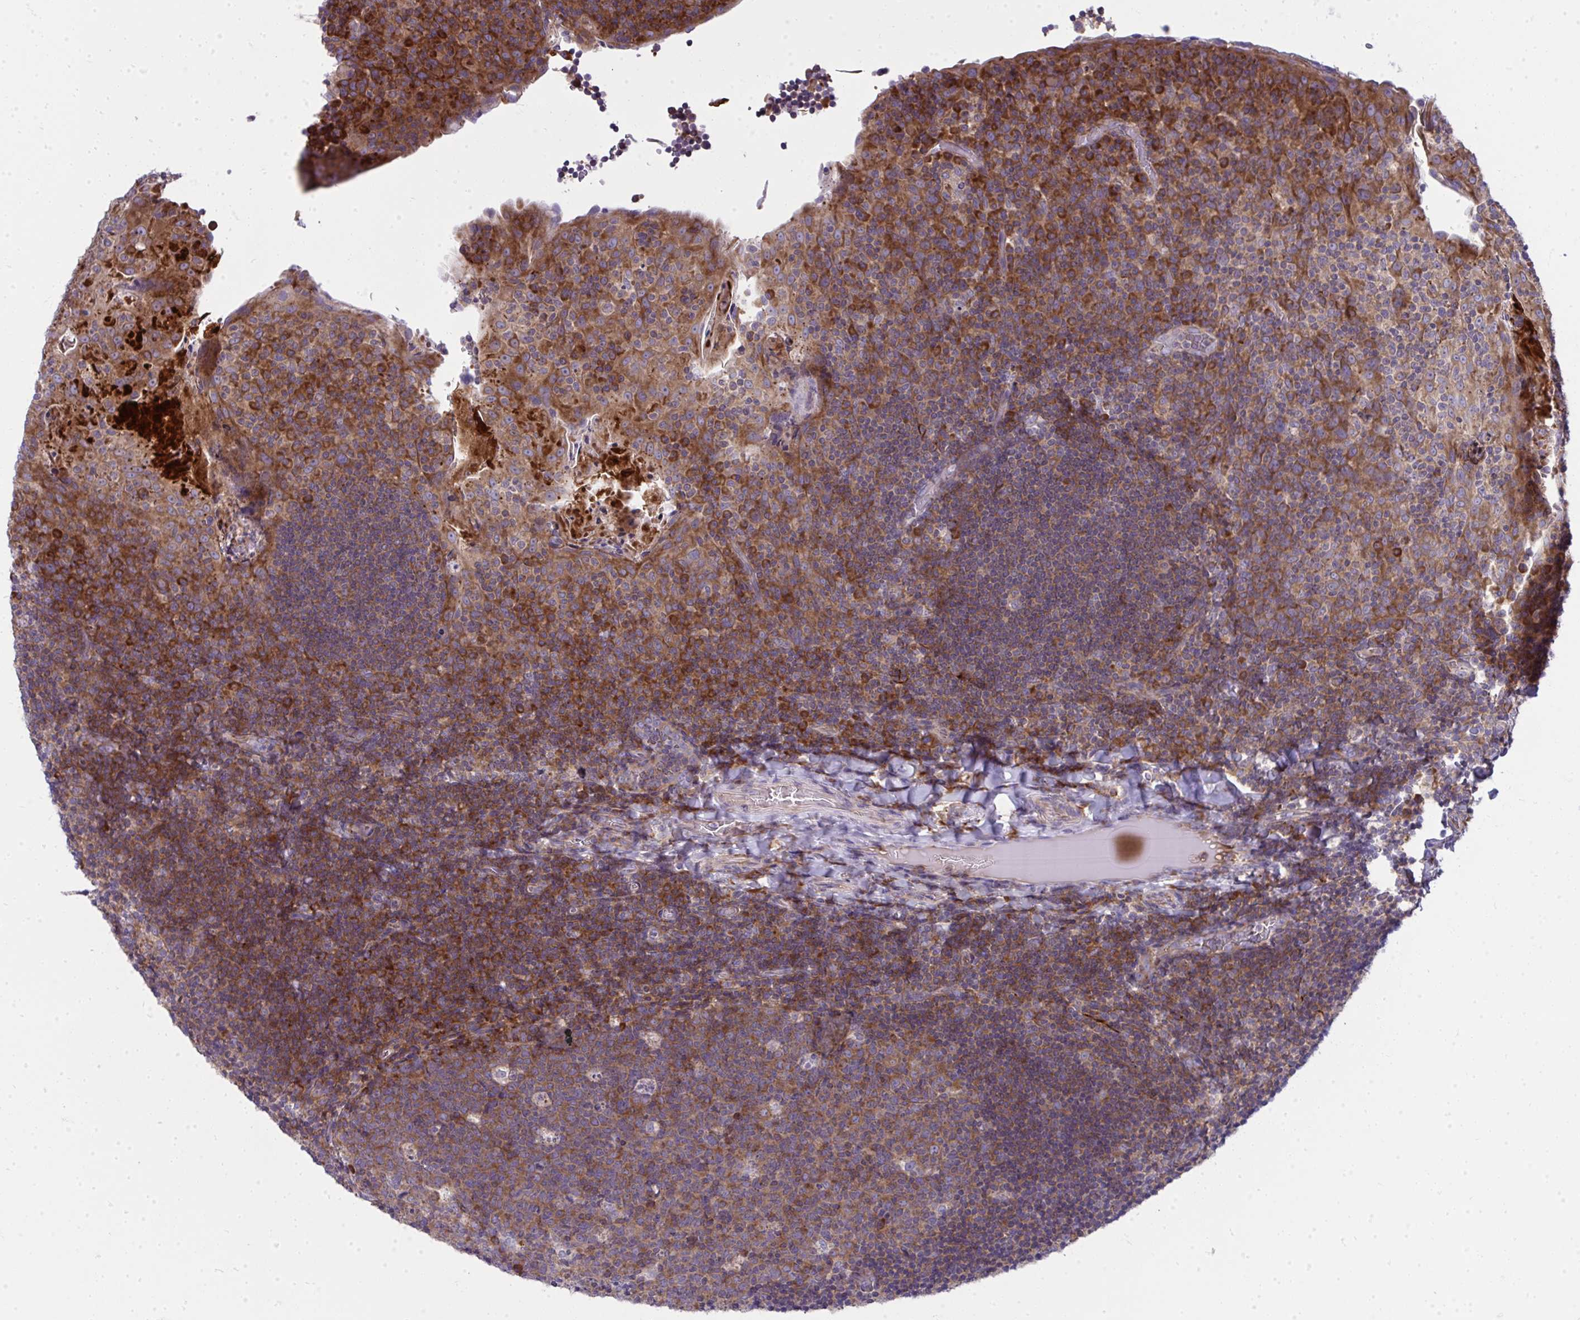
{"staining": {"intensity": "moderate", "quantity": ">75%", "location": "cytoplasmic/membranous"}, "tissue": "tonsil", "cell_type": "Germinal center cells", "image_type": "normal", "snomed": [{"axis": "morphology", "description": "Normal tissue, NOS"}, {"axis": "topography", "description": "Tonsil"}], "caption": "Immunohistochemistry (IHC) photomicrograph of unremarkable human tonsil stained for a protein (brown), which demonstrates medium levels of moderate cytoplasmic/membranous staining in approximately >75% of germinal center cells.", "gene": "GFPT2", "patient": {"sex": "male", "age": 17}}